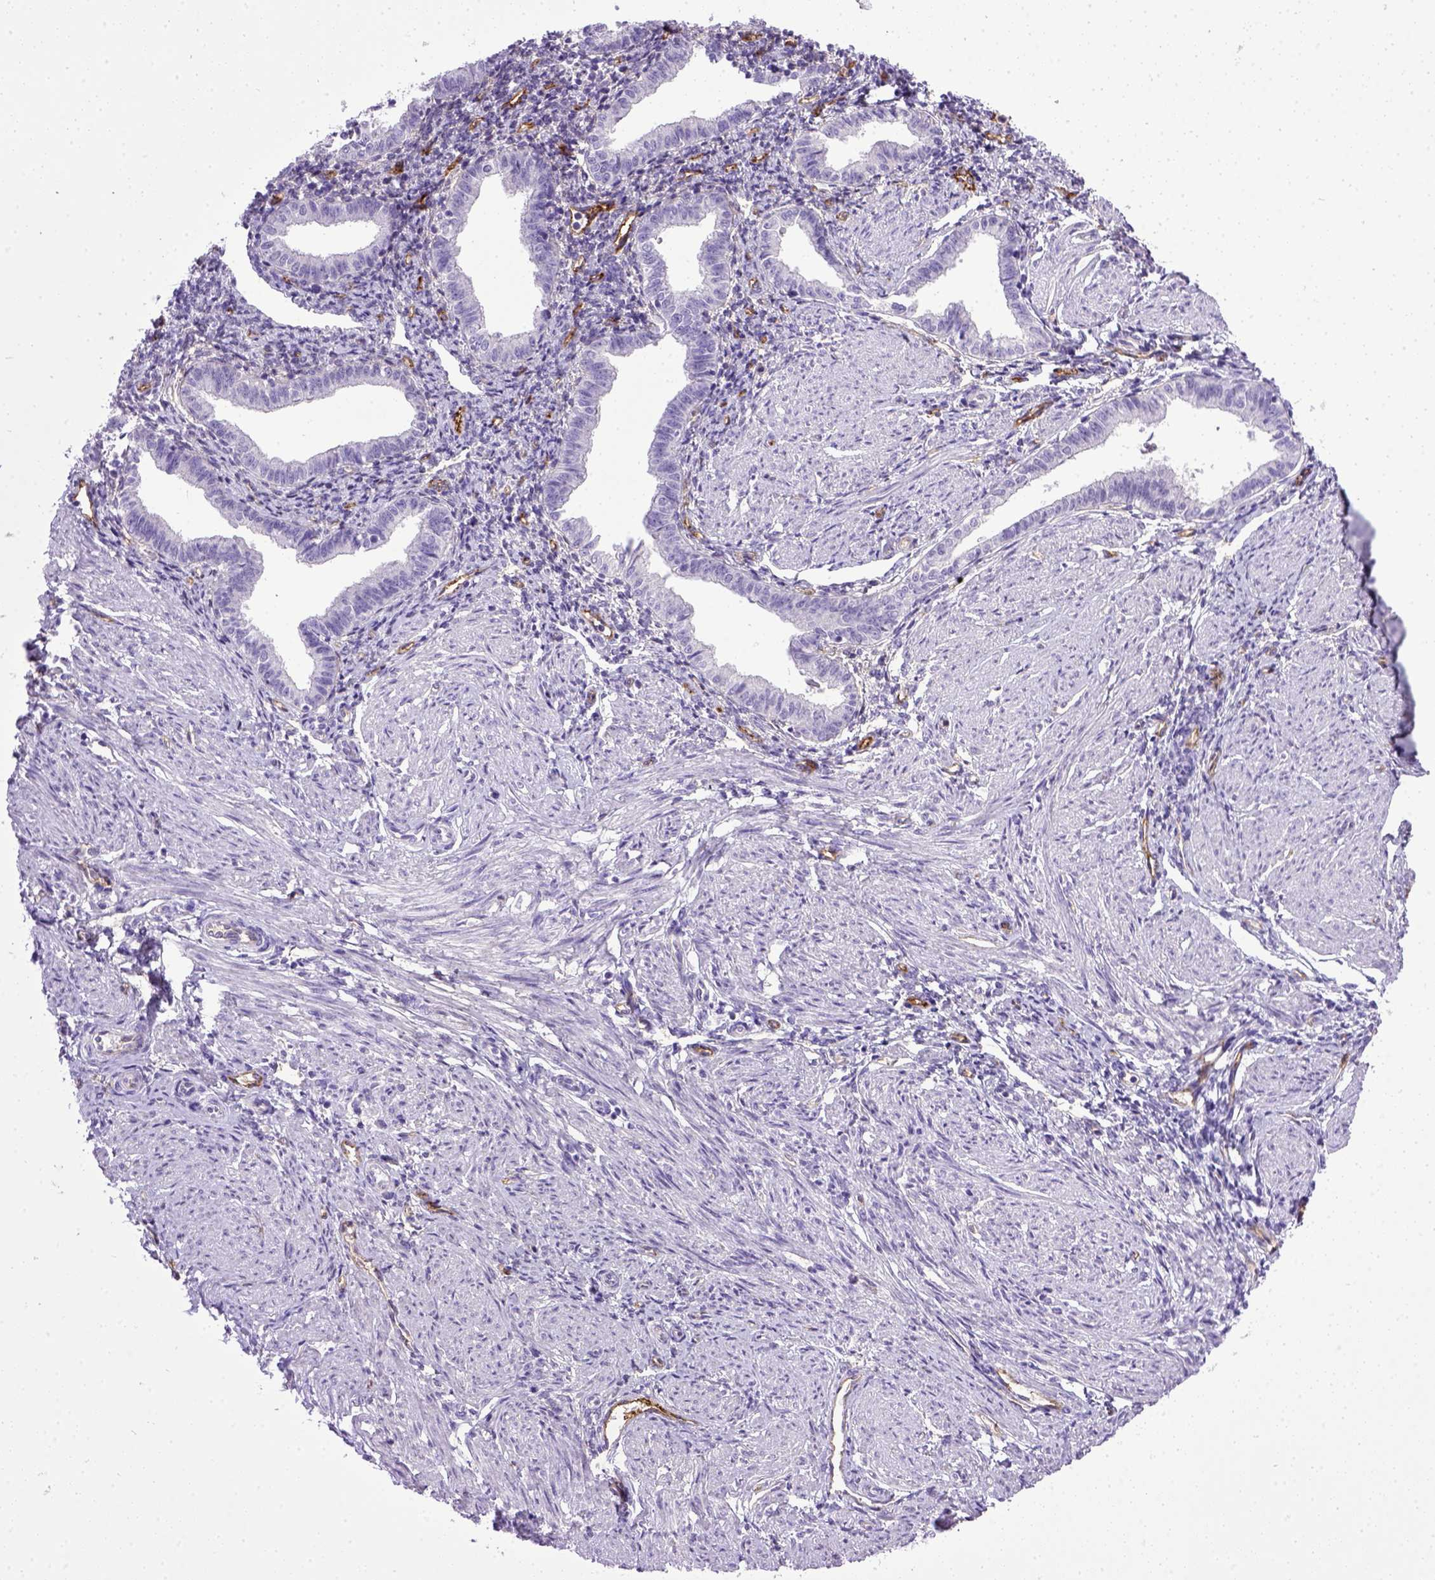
{"staining": {"intensity": "negative", "quantity": "none", "location": "none"}, "tissue": "endometrium", "cell_type": "Cells in endometrial stroma", "image_type": "normal", "snomed": [{"axis": "morphology", "description": "Normal tissue, NOS"}, {"axis": "topography", "description": "Endometrium"}], "caption": "IHC histopathology image of normal endometrium stained for a protein (brown), which reveals no staining in cells in endometrial stroma.", "gene": "ENG", "patient": {"sex": "female", "age": 37}}